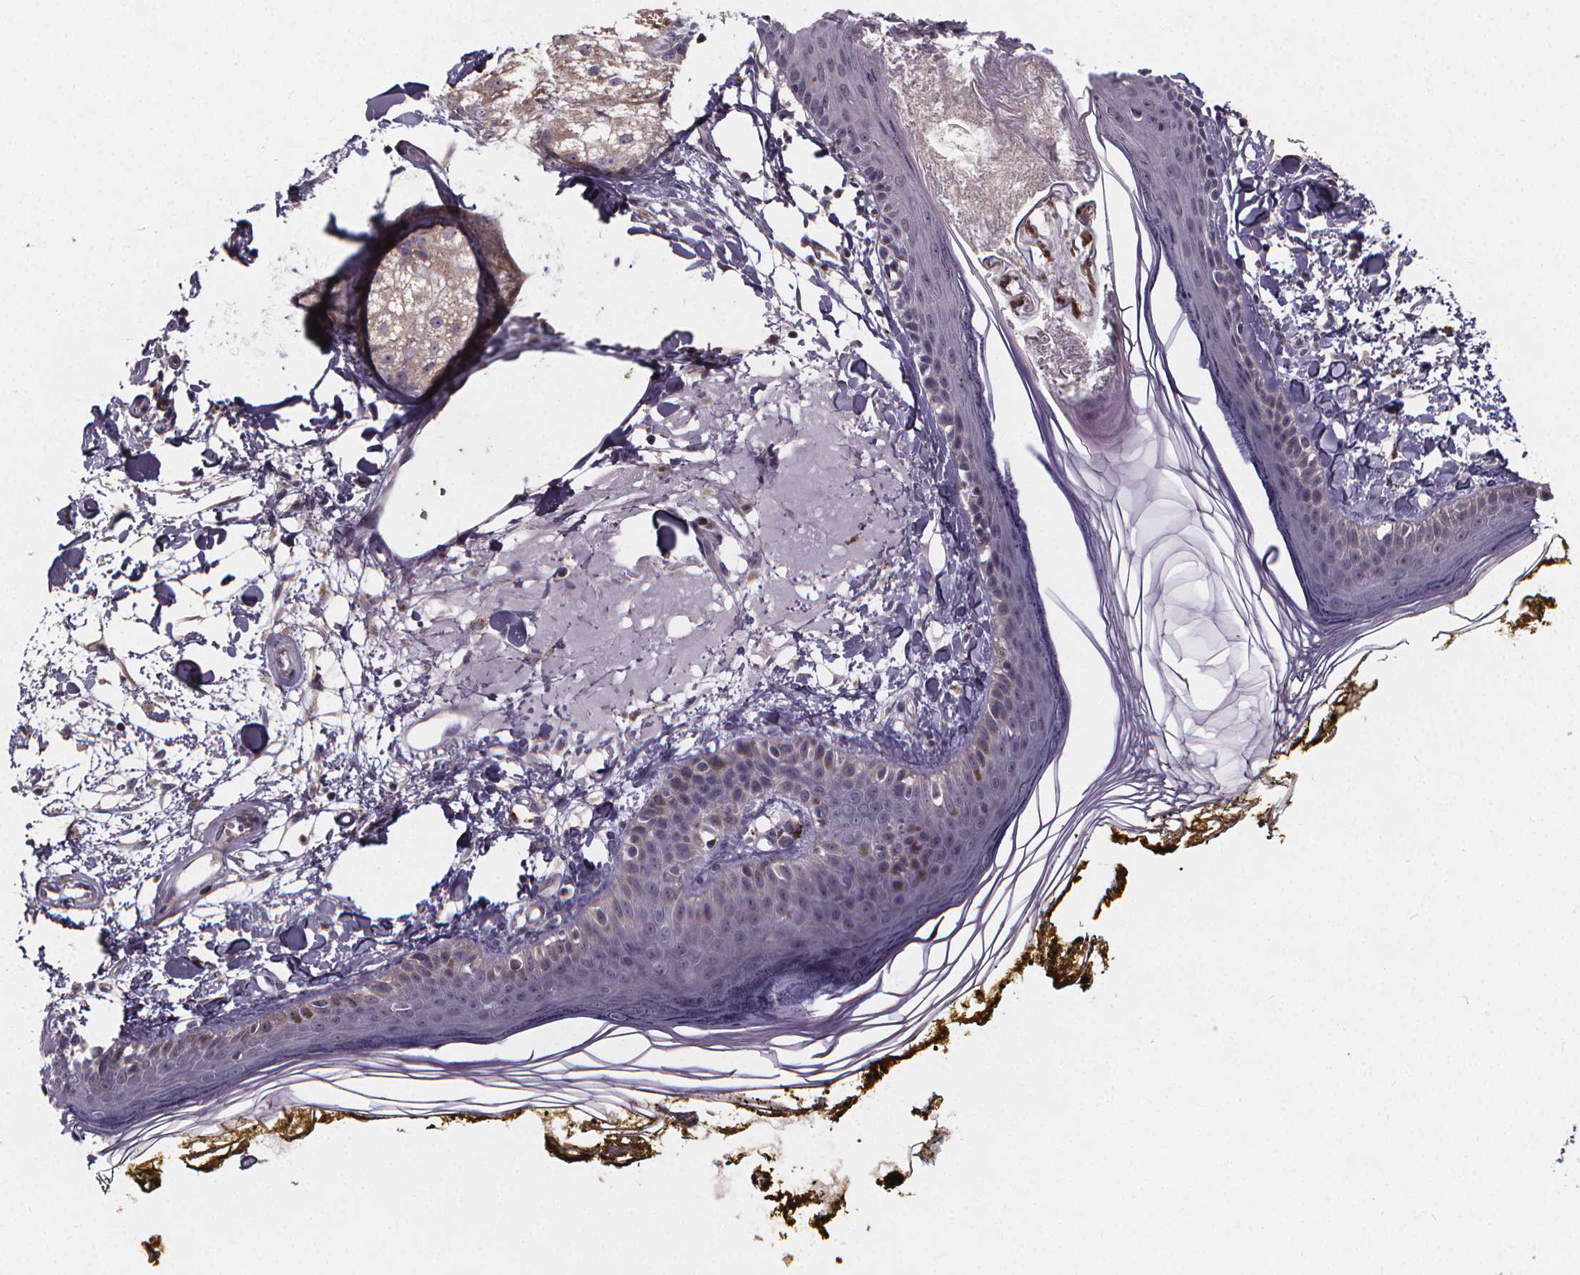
{"staining": {"intensity": "negative", "quantity": "none", "location": "none"}, "tissue": "skin", "cell_type": "Fibroblasts", "image_type": "normal", "snomed": [{"axis": "morphology", "description": "Normal tissue, NOS"}, {"axis": "topography", "description": "Skin"}], "caption": "This is an IHC image of benign human skin. There is no positivity in fibroblasts.", "gene": "FBXW2", "patient": {"sex": "male", "age": 76}}